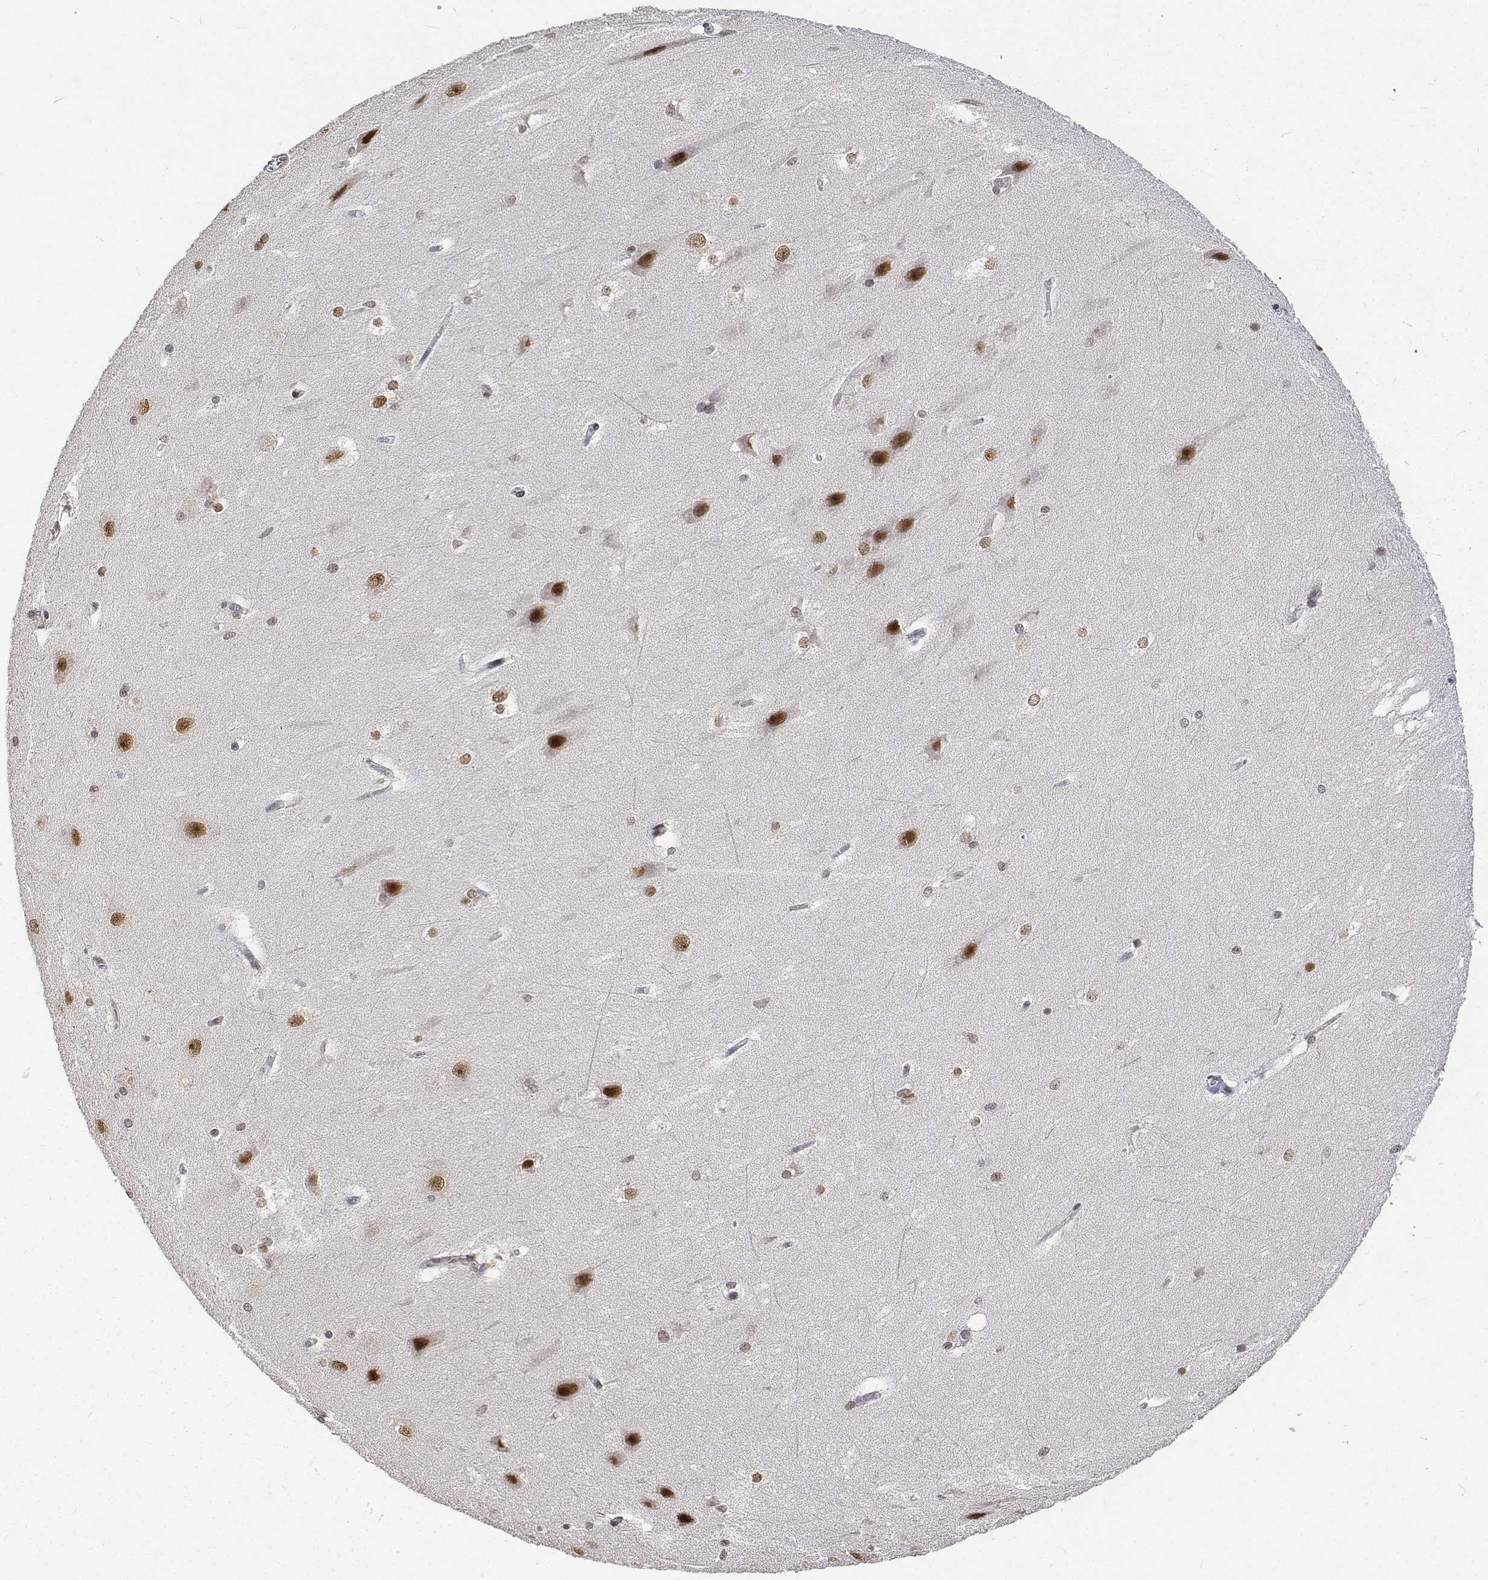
{"staining": {"intensity": "moderate", "quantity": "<25%", "location": "nuclear"}, "tissue": "hippocampus", "cell_type": "Glial cells", "image_type": "normal", "snomed": [{"axis": "morphology", "description": "Normal tissue, NOS"}, {"axis": "topography", "description": "Cerebral cortex"}, {"axis": "topography", "description": "Hippocampus"}], "caption": "A brown stain shows moderate nuclear expression of a protein in glial cells of unremarkable human hippocampus. The protein of interest is shown in brown color, while the nuclei are stained blue.", "gene": "ATRX", "patient": {"sex": "female", "age": 19}}